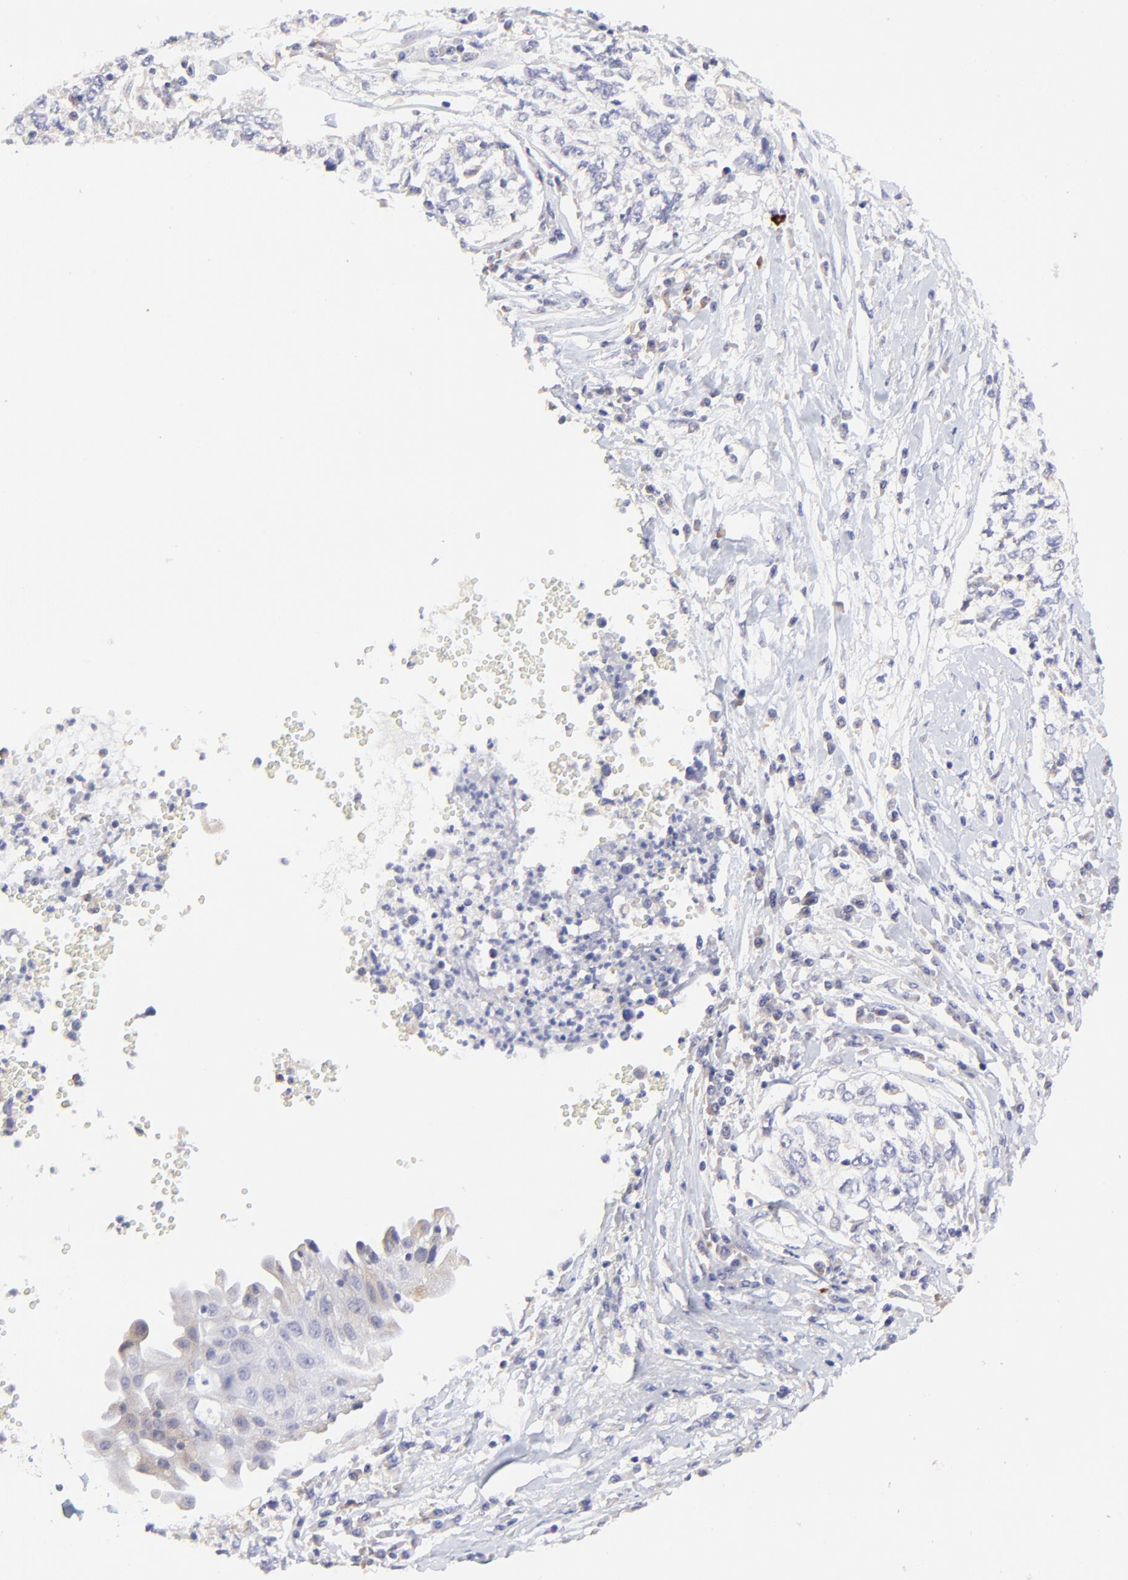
{"staining": {"intensity": "negative", "quantity": "none", "location": "none"}, "tissue": "cervical cancer", "cell_type": "Tumor cells", "image_type": "cancer", "snomed": [{"axis": "morphology", "description": "Normal tissue, NOS"}, {"axis": "morphology", "description": "Squamous cell carcinoma, NOS"}, {"axis": "topography", "description": "Cervix"}], "caption": "Tumor cells are negative for protein expression in human squamous cell carcinoma (cervical).", "gene": "LHFPL1", "patient": {"sex": "female", "age": 45}}